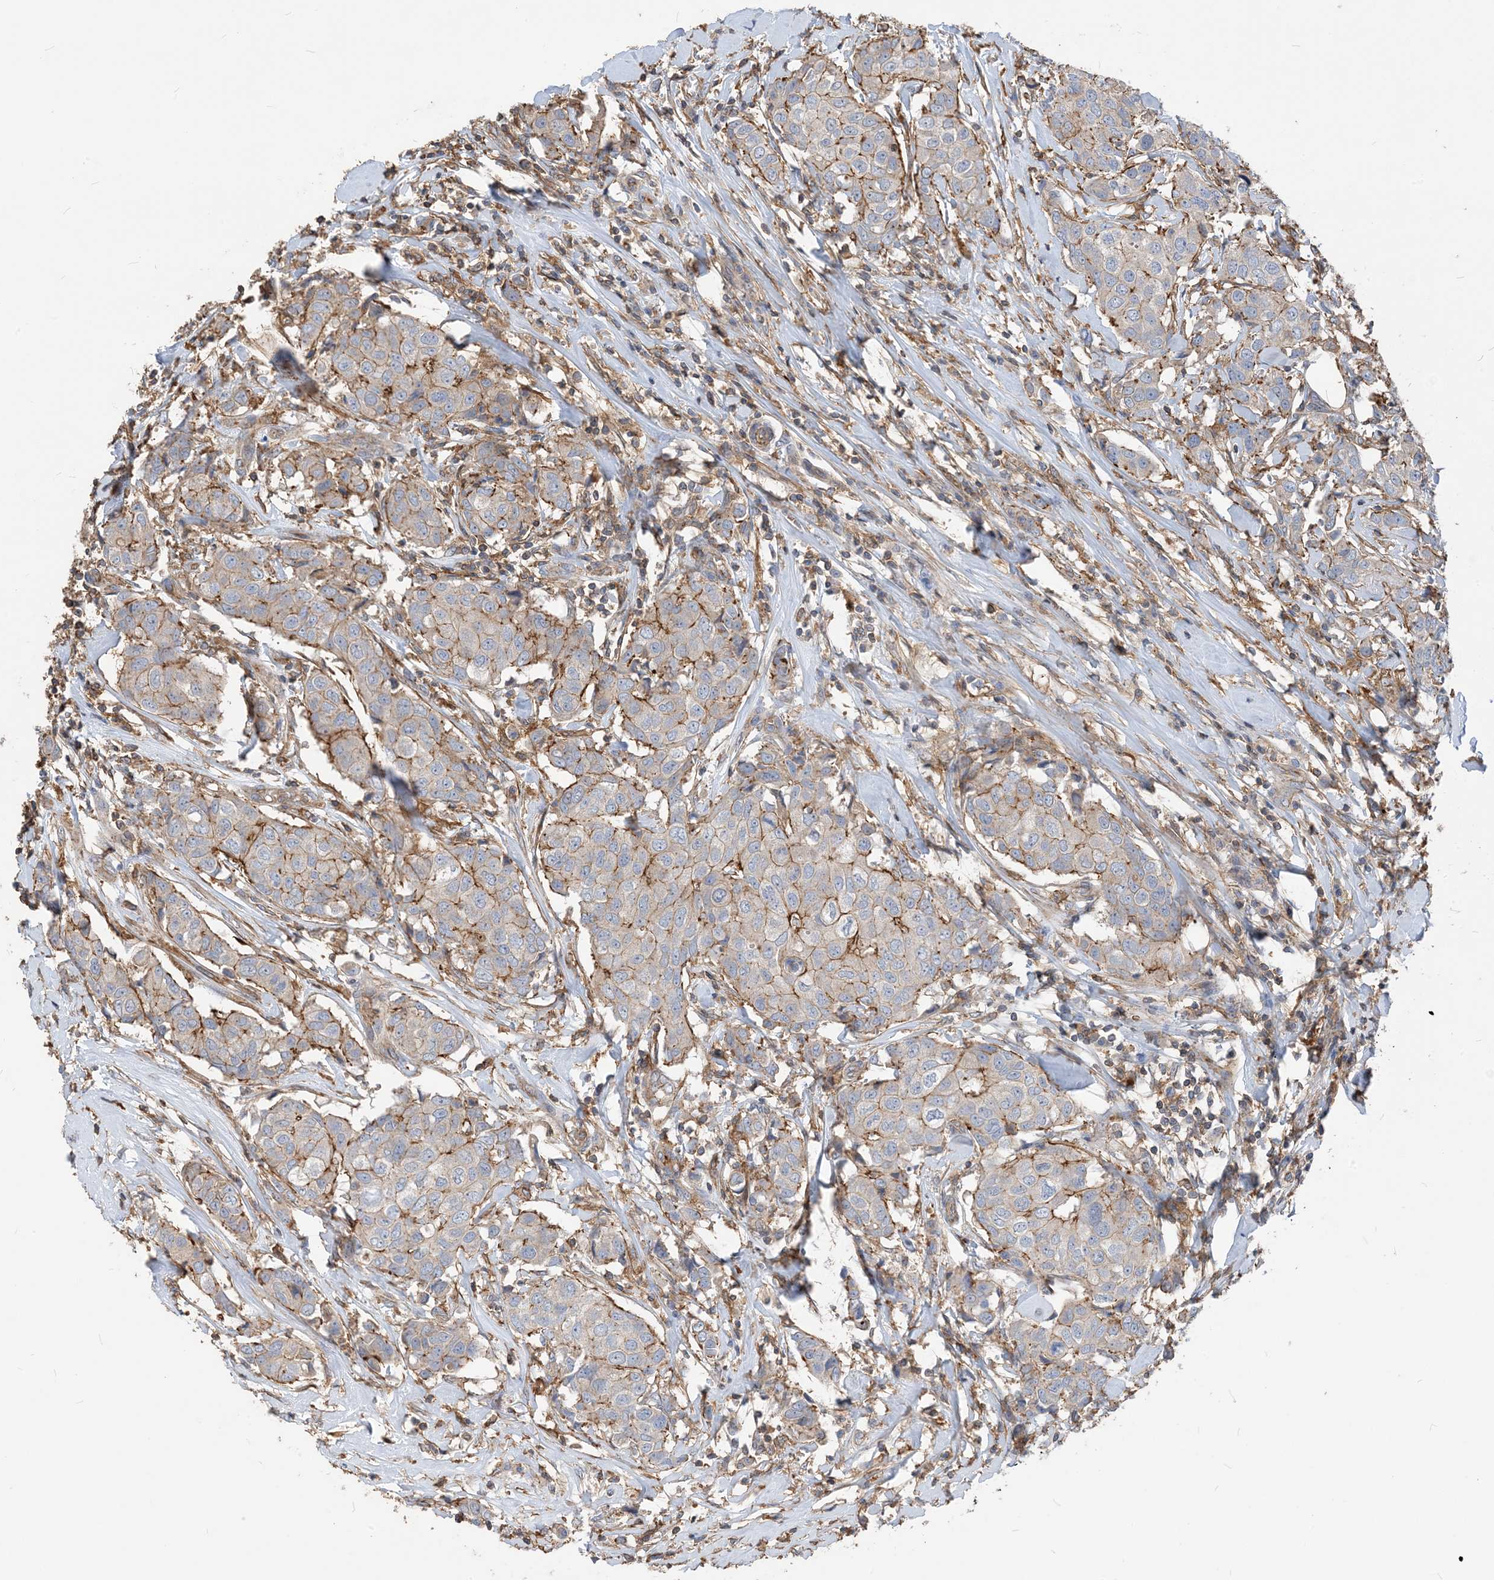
{"staining": {"intensity": "moderate", "quantity": "<25%", "location": "cytoplasmic/membranous"}, "tissue": "breast cancer", "cell_type": "Tumor cells", "image_type": "cancer", "snomed": [{"axis": "morphology", "description": "Duct carcinoma"}, {"axis": "topography", "description": "Breast"}], "caption": "Breast infiltrating ductal carcinoma stained with a protein marker exhibits moderate staining in tumor cells.", "gene": "PARVG", "patient": {"sex": "female", "age": 80}}